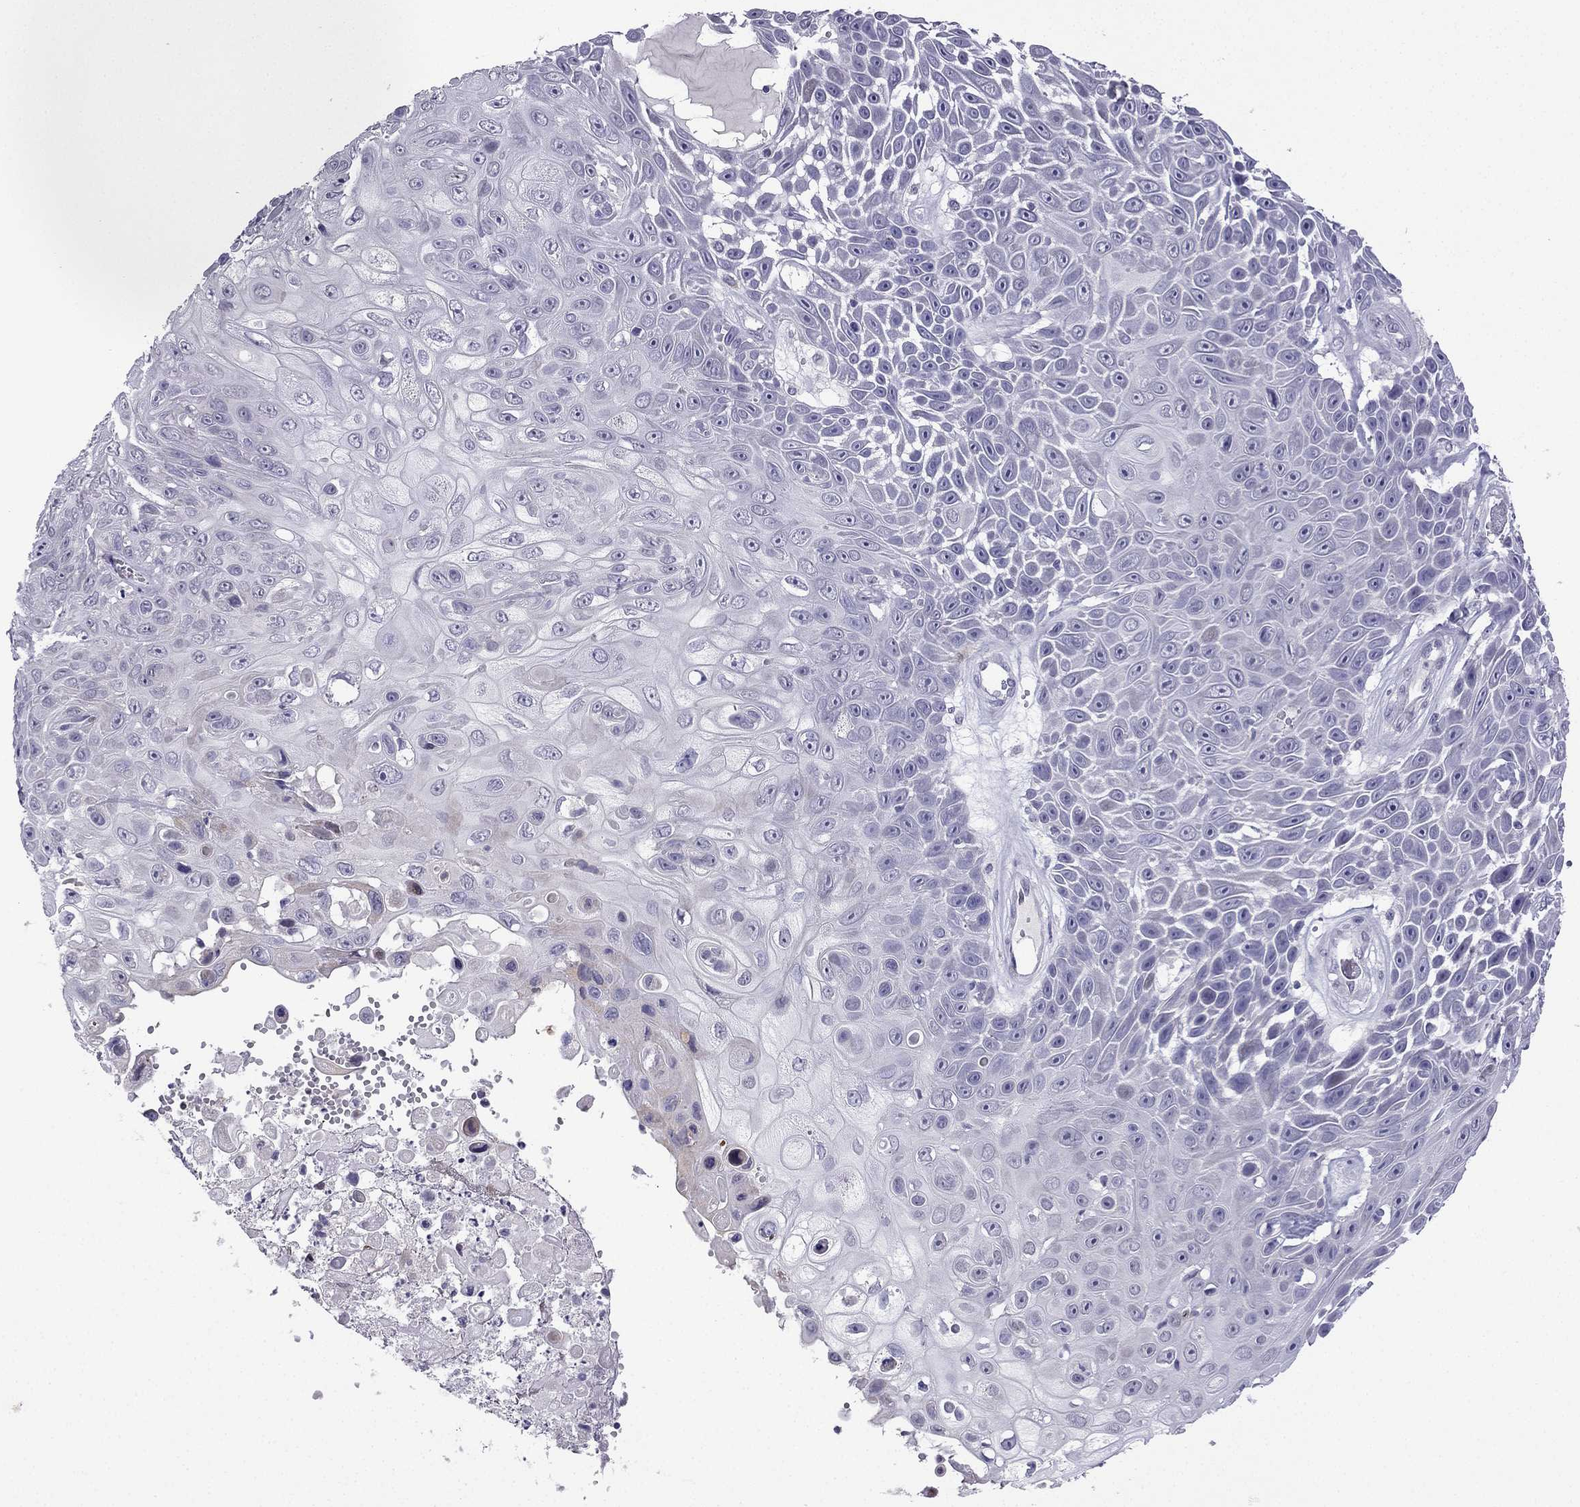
{"staining": {"intensity": "negative", "quantity": "none", "location": "none"}, "tissue": "skin cancer", "cell_type": "Tumor cells", "image_type": "cancer", "snomed": [{"axis": "morphology", "description": "Squamous cell carcinoma, NOS"}, {"axis": "topography", "description": "Skin"}], "caption": "A high-resolution photomicrograph shows immunohistochemistry (IHC) staining of skin cancer (squamous cell carcinoma), which displays no significant positivity in tumor cells.", "gene": "CFAP70", "patient": {"sex": "male", "age": 82}}